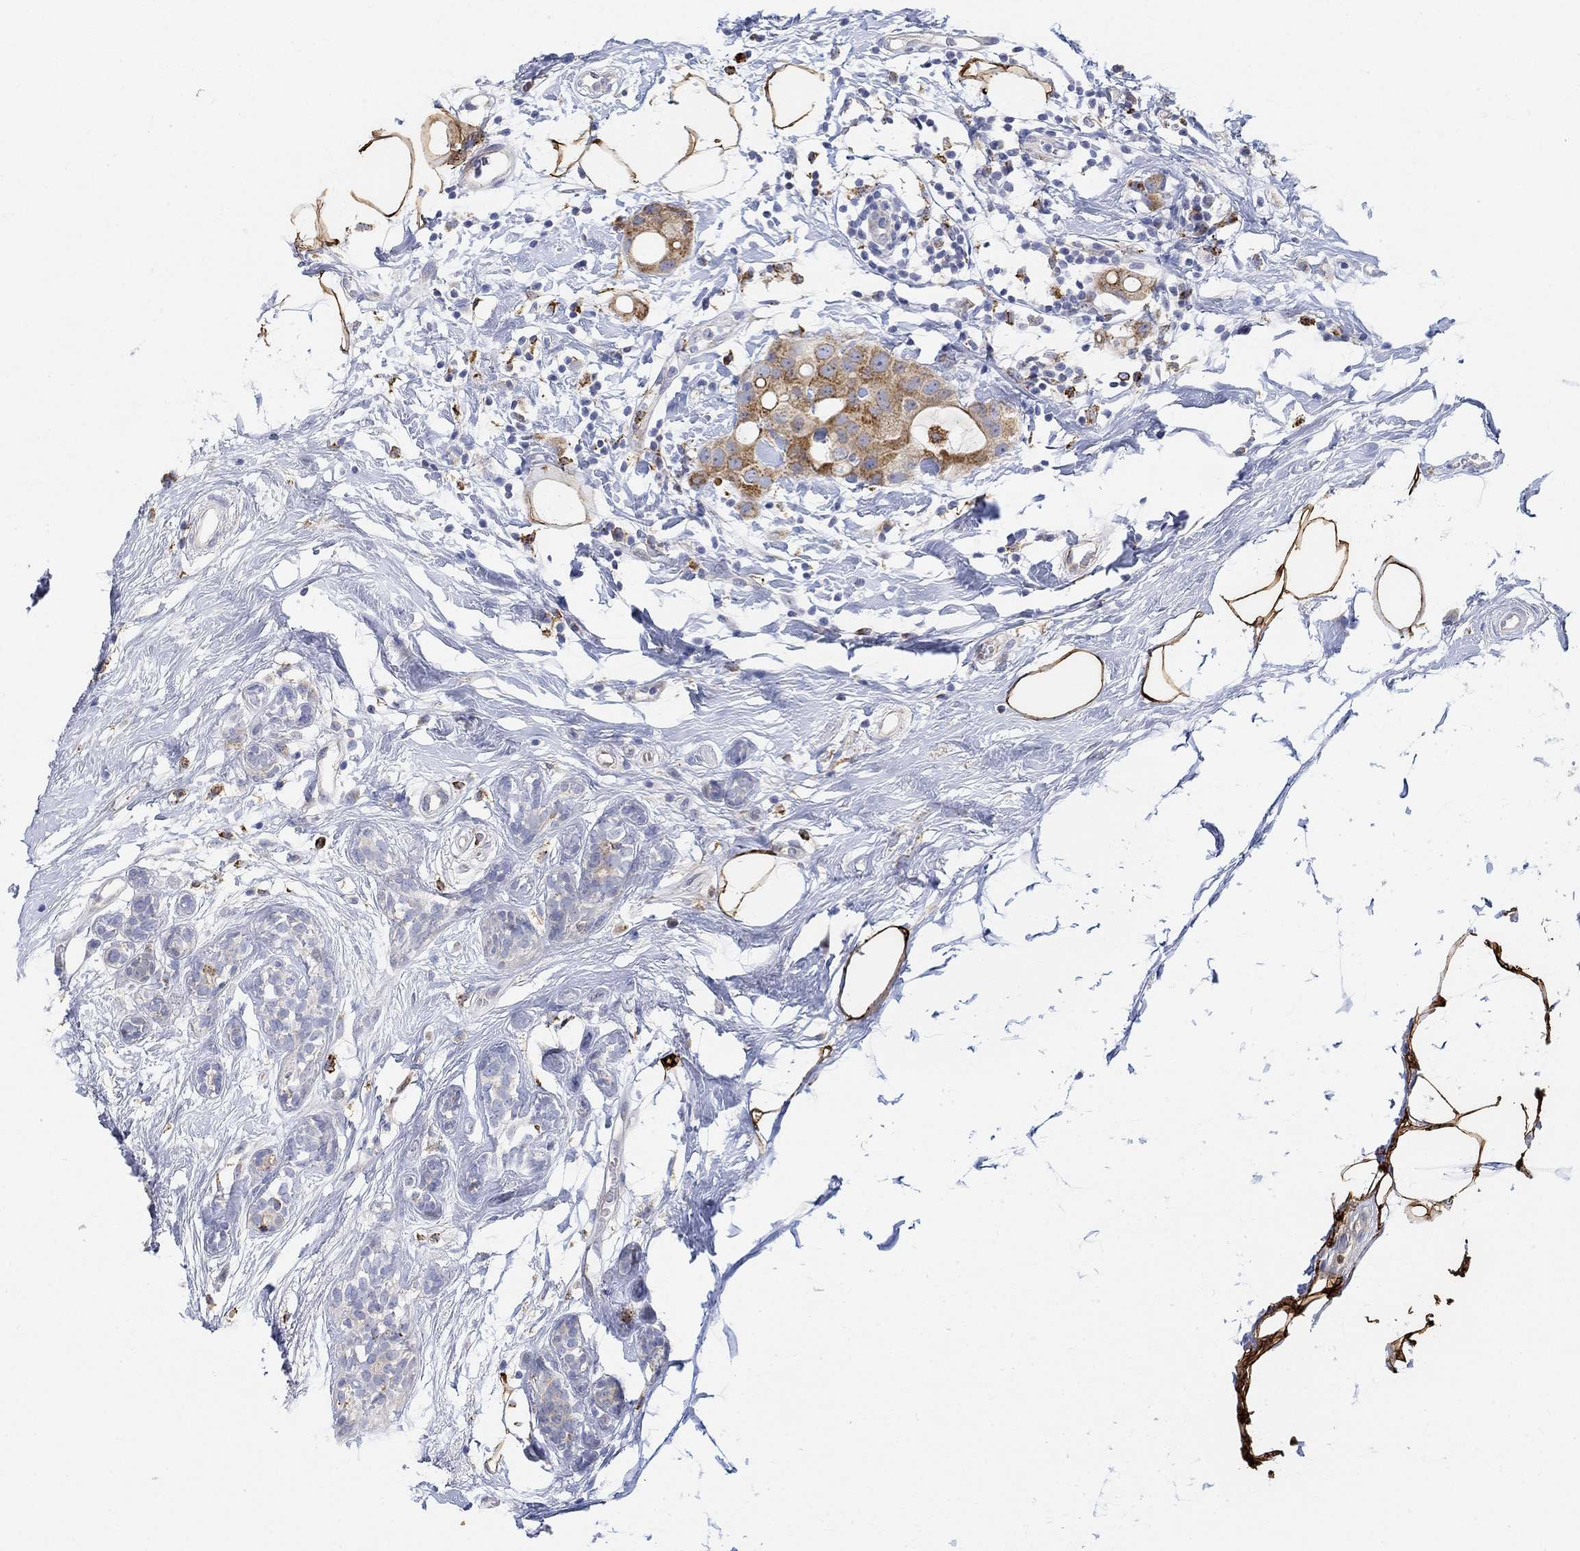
{"staining": {"intensity": "strong", "quantity": "<25%", "location": "cytoplasmic/membranous"}, "tissue": "breast cancer", "cell_type": "Tumor cells", "image_type": "cancer", "snomed": [{"axis": "morphology", "description": "Duct carcinoma"}, {"axis": "topography", "description": "Breast"}], "caption": "Breast cancer (invasive ductal carcinoma) was stained to show a protein in brown. There is medium levels of strong cytoplasmic/membranous expression in approximately <25% of tumor cells. (brown staining indicates protein expression, while blue staining denotes nuclei).", "gene": "ACSL1", "patient": {"sex": "female", "age": 45}}